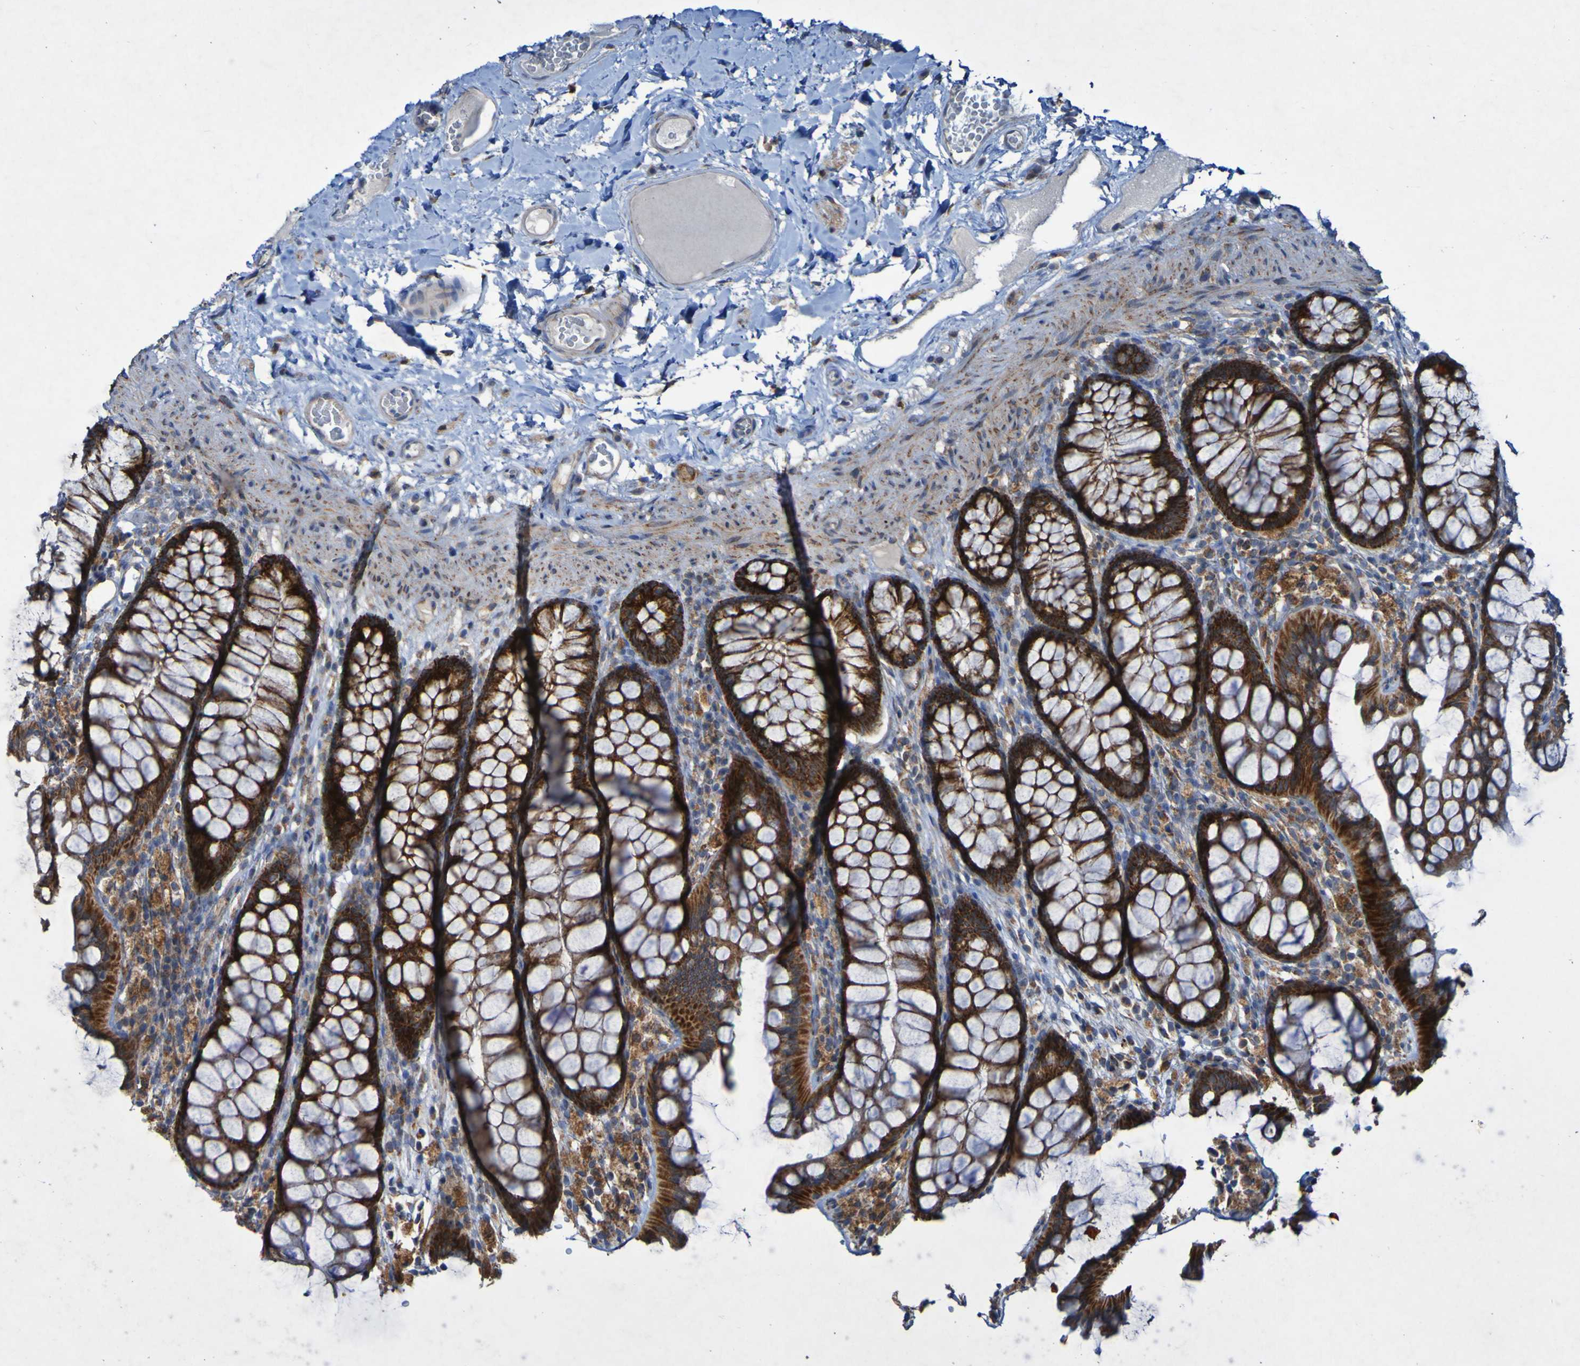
{"staining": {"intensity": "weak", "quantity": ">75%", "location": "cytoplasmic/membranous"}, "tissue": "colon", "cell_type": "Endothelial cells", "image_type": "normal", "snomed": [{"axis": "morphology", "description": "Normal tissue, NOS"}, {"axis": "topography", "description": "Colon"}], "caption": "A high-resolution micrograph shows immunohistochemistry (IHC) staining of unremarkable colon, which shows weak cytoplasmic/membranous staining in about >75% of endothelial cells.", "gene": "CCDC51", "patient": {"sex": "female", "age": 55}}